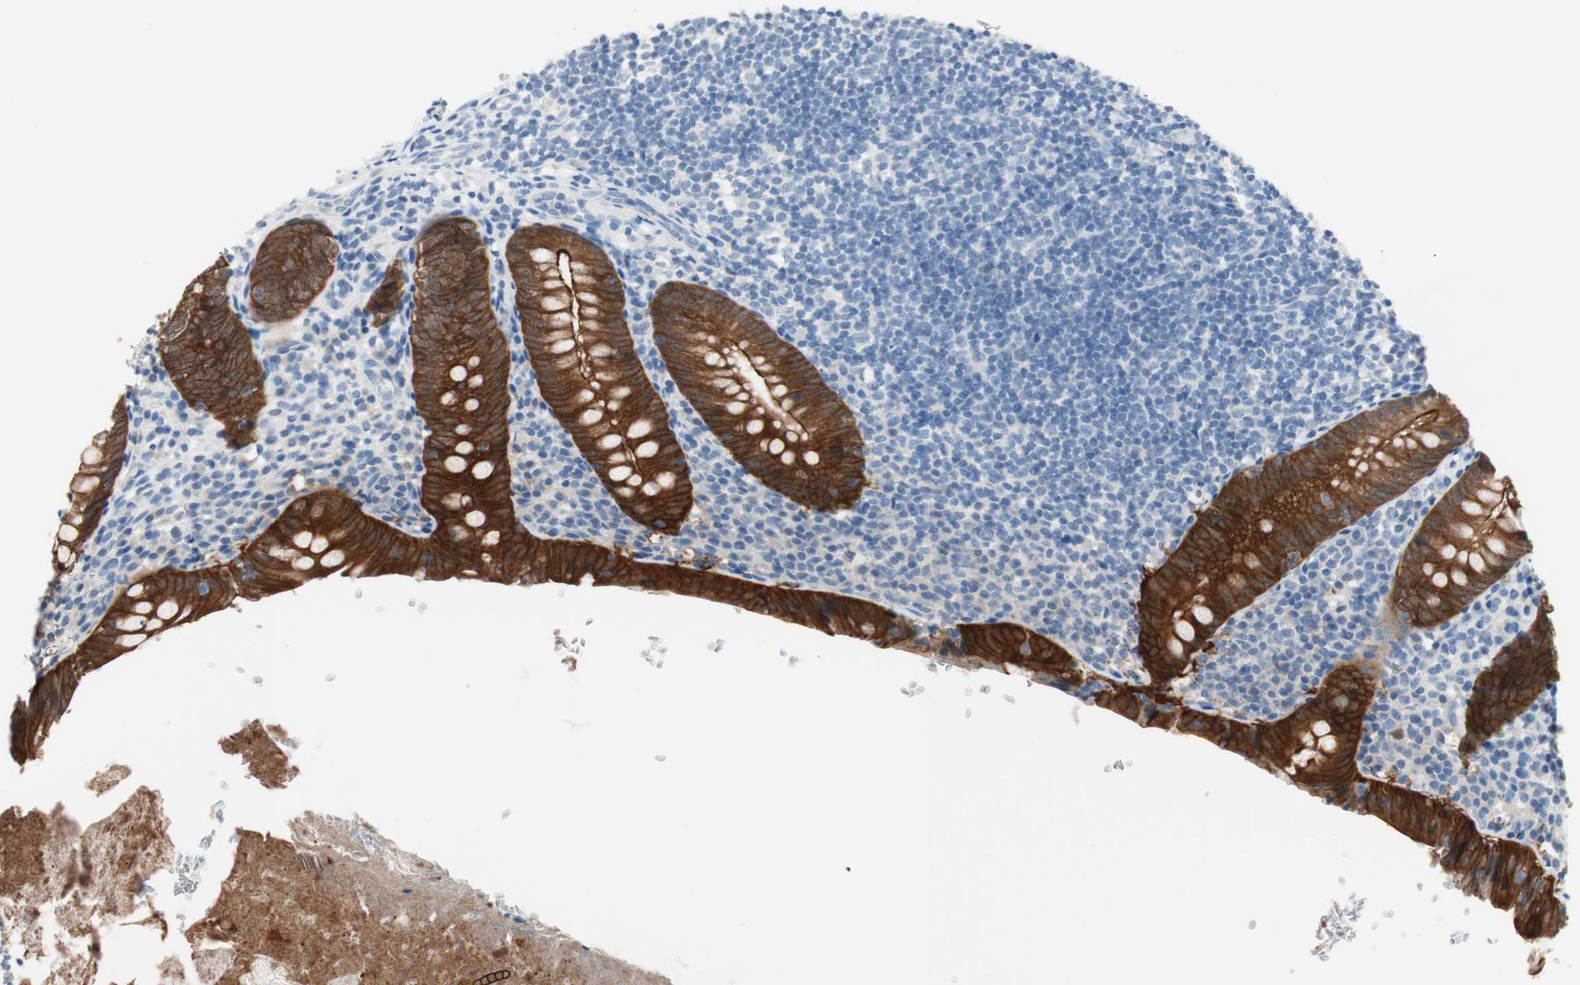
{"staining": {"intensity": "strong", "quantity": ">75%", "location": "cytoplasmic/membranous"}, "tissue": "appendix", "cell_type": "Glandular cells", "image_type": "normal", "snomed": [{"axis": "morphology", "description": "Normal tissue, NOS"}, {"axis": "topography", "description": "Appendix"}], "caption": "An image showing strong cytoplasmic/membranous staining in approximately >75% of glandular cells in normal appendix, as visualized by brown immunohistochemical staining.", "gene": "VIL1", "patient": {"sex": "female", "age": 10}}